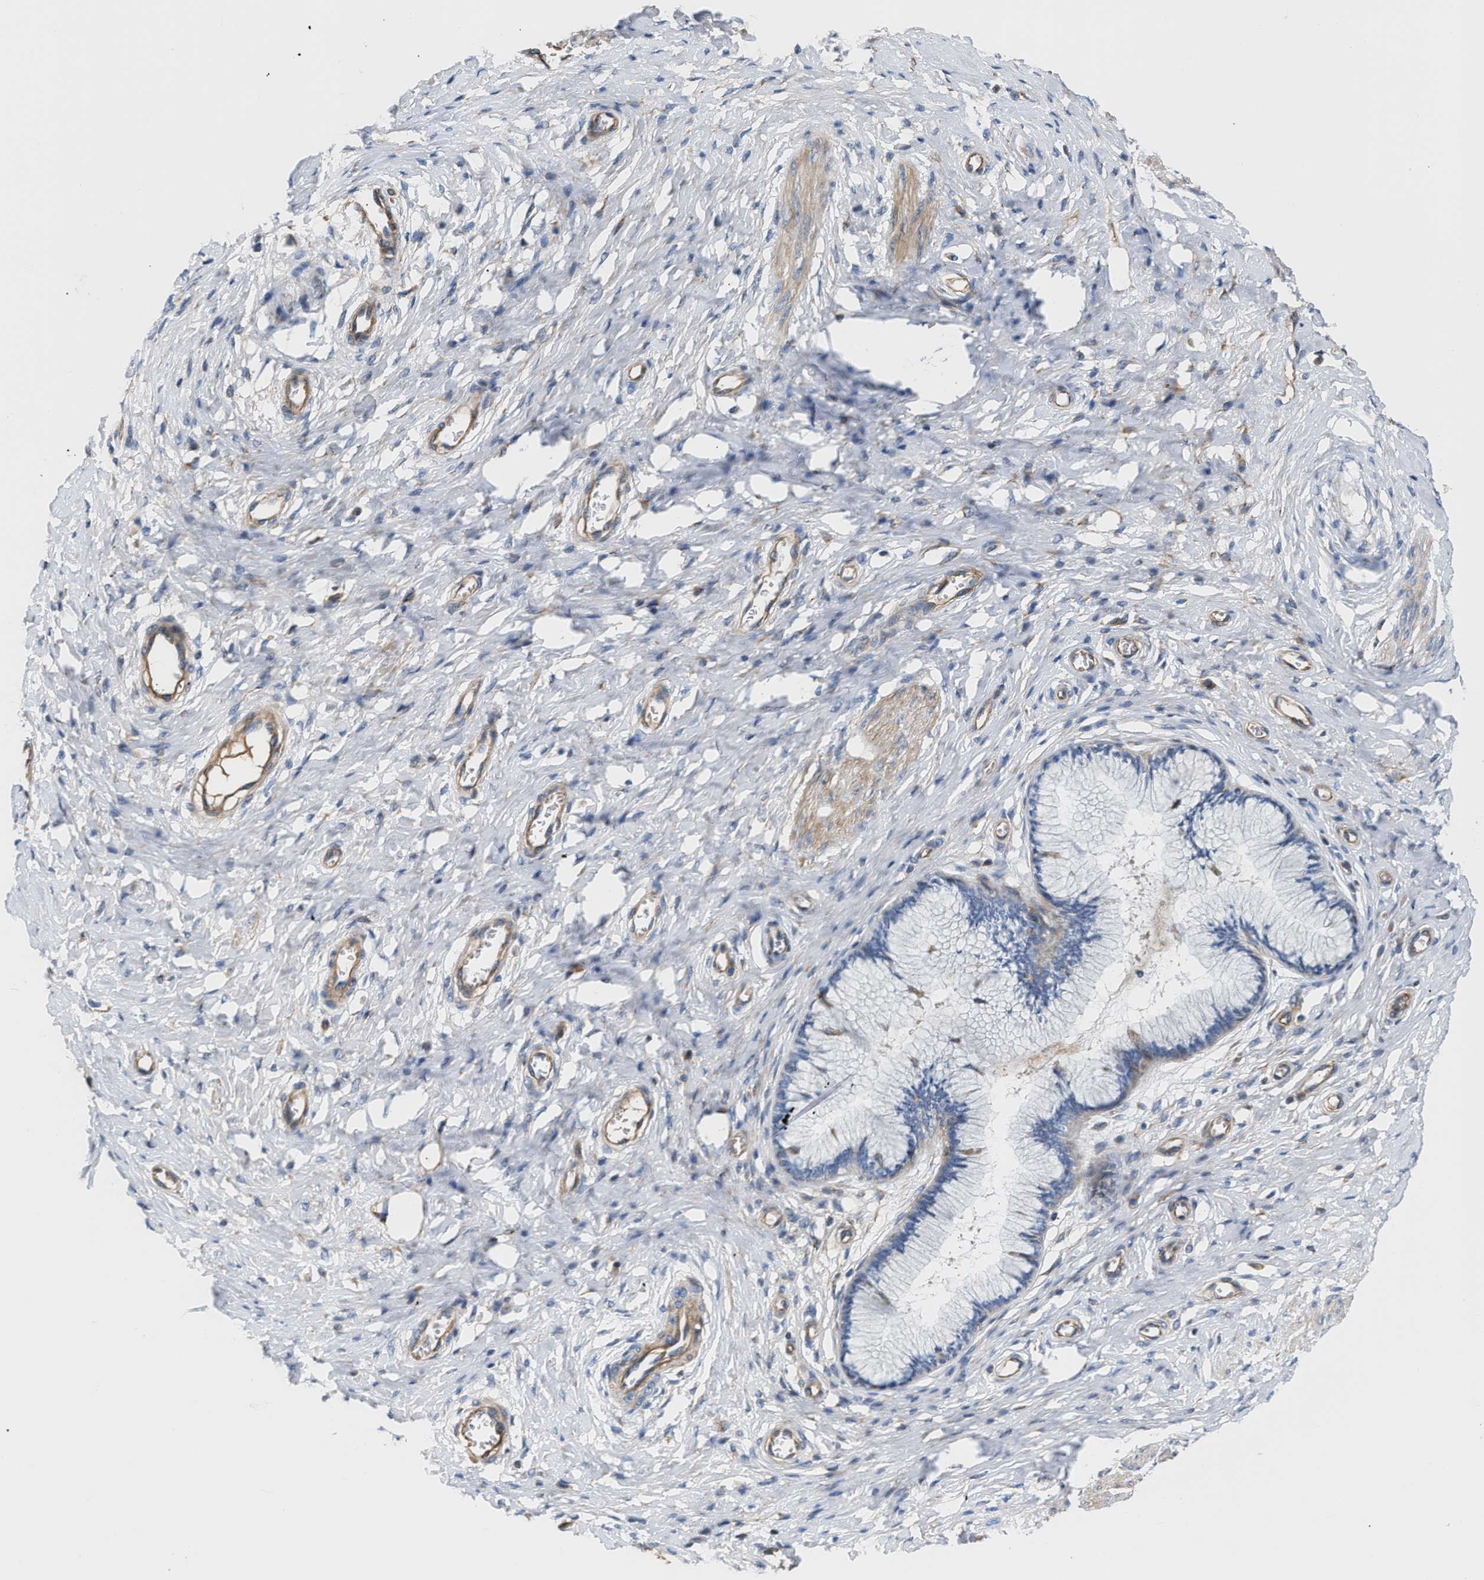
{"staining": {"intensity": "weak", "quantity": "<25%", "location": "cytoplasmic/membranous"}, "tissue": "cervix", "cell_type": "Glandular cells", "image_type": "normal", "snomed": [{"axis": "morphology", "description": "Normal tissue, NOS"}, {"axis": "topography", "description": "Cervix"}], "caption": "High power microscopy micrograph of an IHC micrograph of unremarkable cervix, revealing no significant staining in glandular cells. (Stains: DAB (3,3'-diaminobenzidine) IHC with hematoxylin counter stain, Microscopy: brightfield microscopy at high magnification).", "gene": "TFPI", "patient": {"sex": "female", "age": 55}}